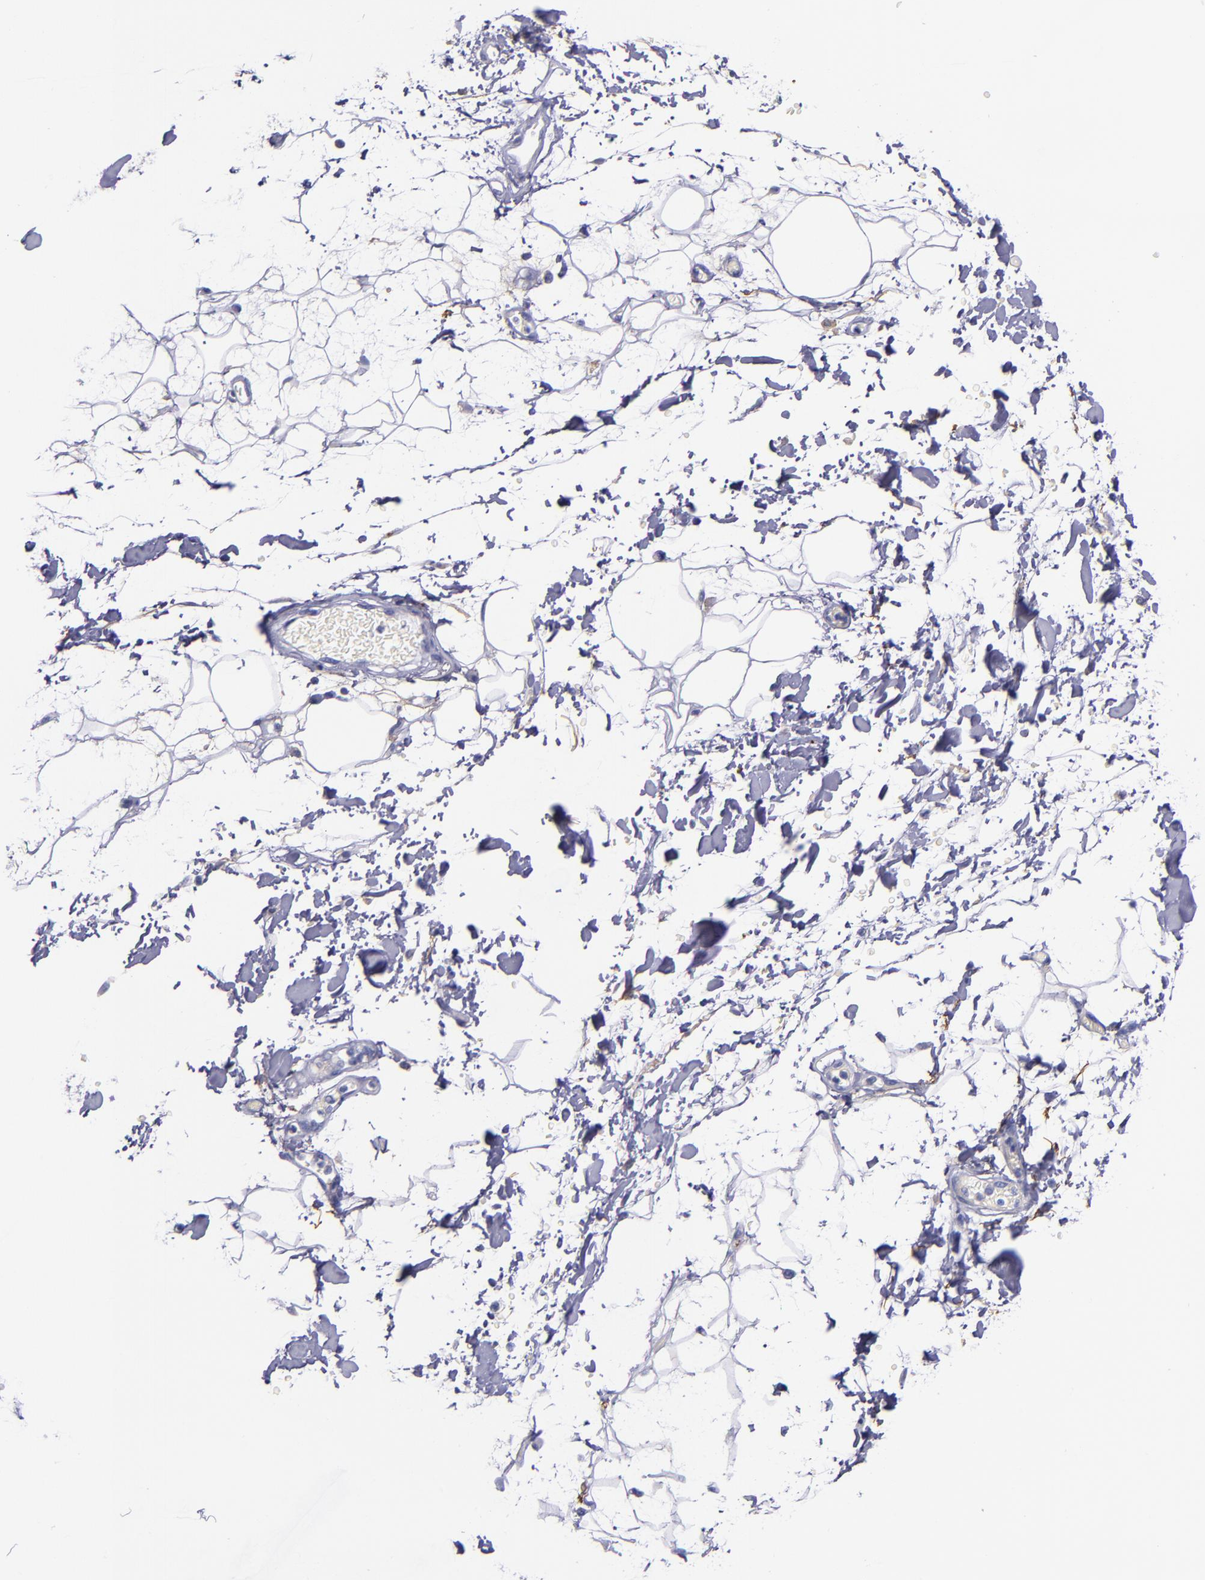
{"staining": {"intensity": "negative", "quantity": "none", "location": "none"}, "tissue": "adipose tissue", "cell_type": "Adipocytes", "image_type": "normal", "snomed": [{"axis": "morphology", "description": "Normal tissue, NOS"}, {"axis": "topography", "description": "Soft tissue"}], "caption": "This micrograph is of unremarkable adipose tissue stained with immunohistochemistry to label a protein in brown with the nuclei are counter-stained blue. There is no staining in adipocytes. The staining was performed using DAB to visualize the protein expression in brown, while the nuclei were stained in blue with hematoxylin (Magnification: 20x).", "gene": "IVL", "patient": {"sex": "male", "age": 72}}